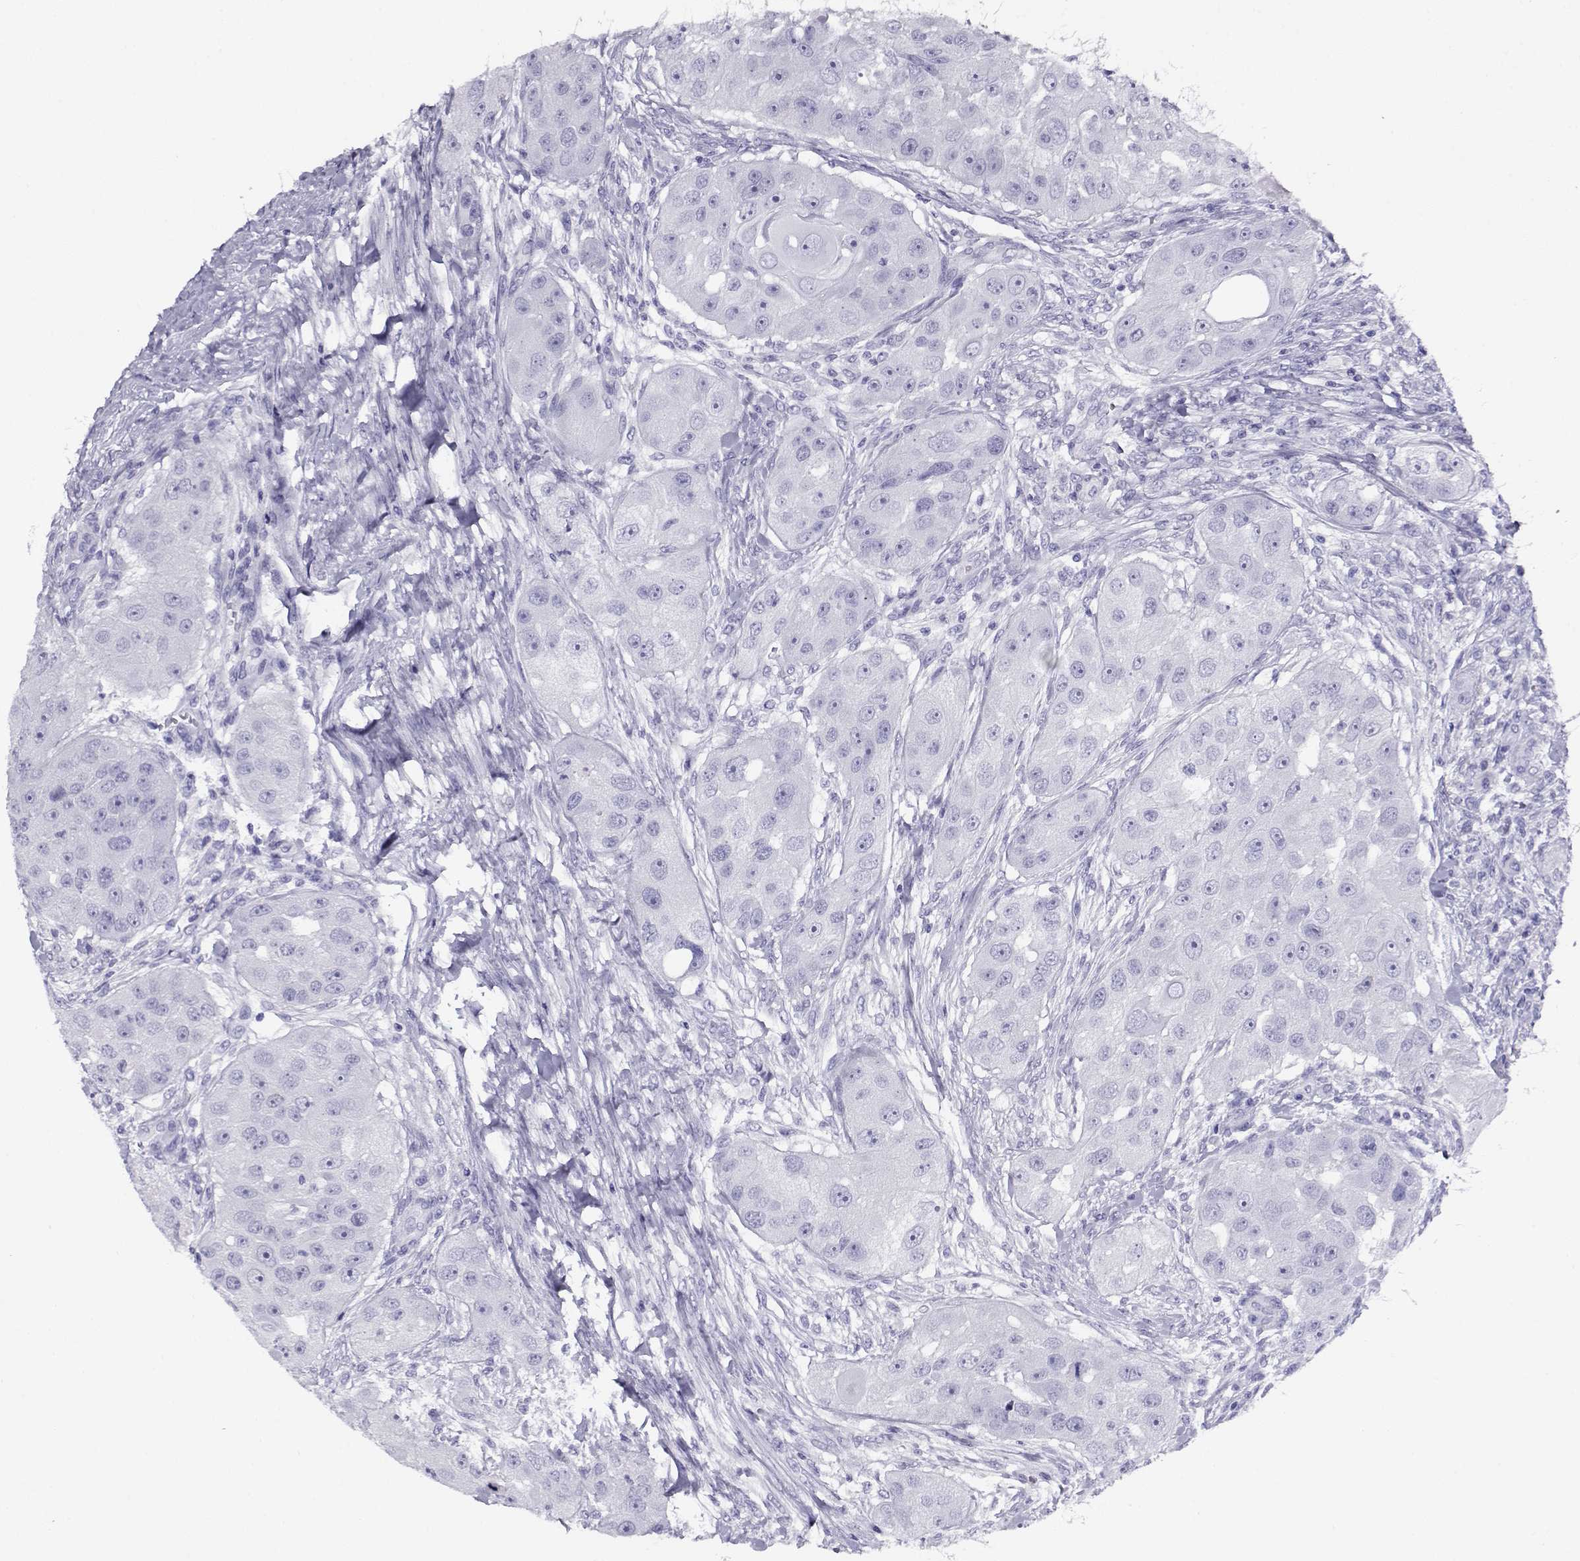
{"staining": {"intensity": "negative", "quantity": "none", "location": "none"}, "tissue": "head and neck cancer", "cell_type": "Tumor cells", "image_type": "cancer", "snomed": [{"axis": "morphology", "description": "Squamous cell carcinoma, NOS"}, {"axis": "topography", "description": "Head-Neck"}], "caption": "Immunohistochemistry (IHC) micrograph of human head and neck cancer stained for a protein (brown), which exhibits no positivity in tumor cells.", "gene": "RHOXF2", "patient": {"sex": "male", "age": 51}}